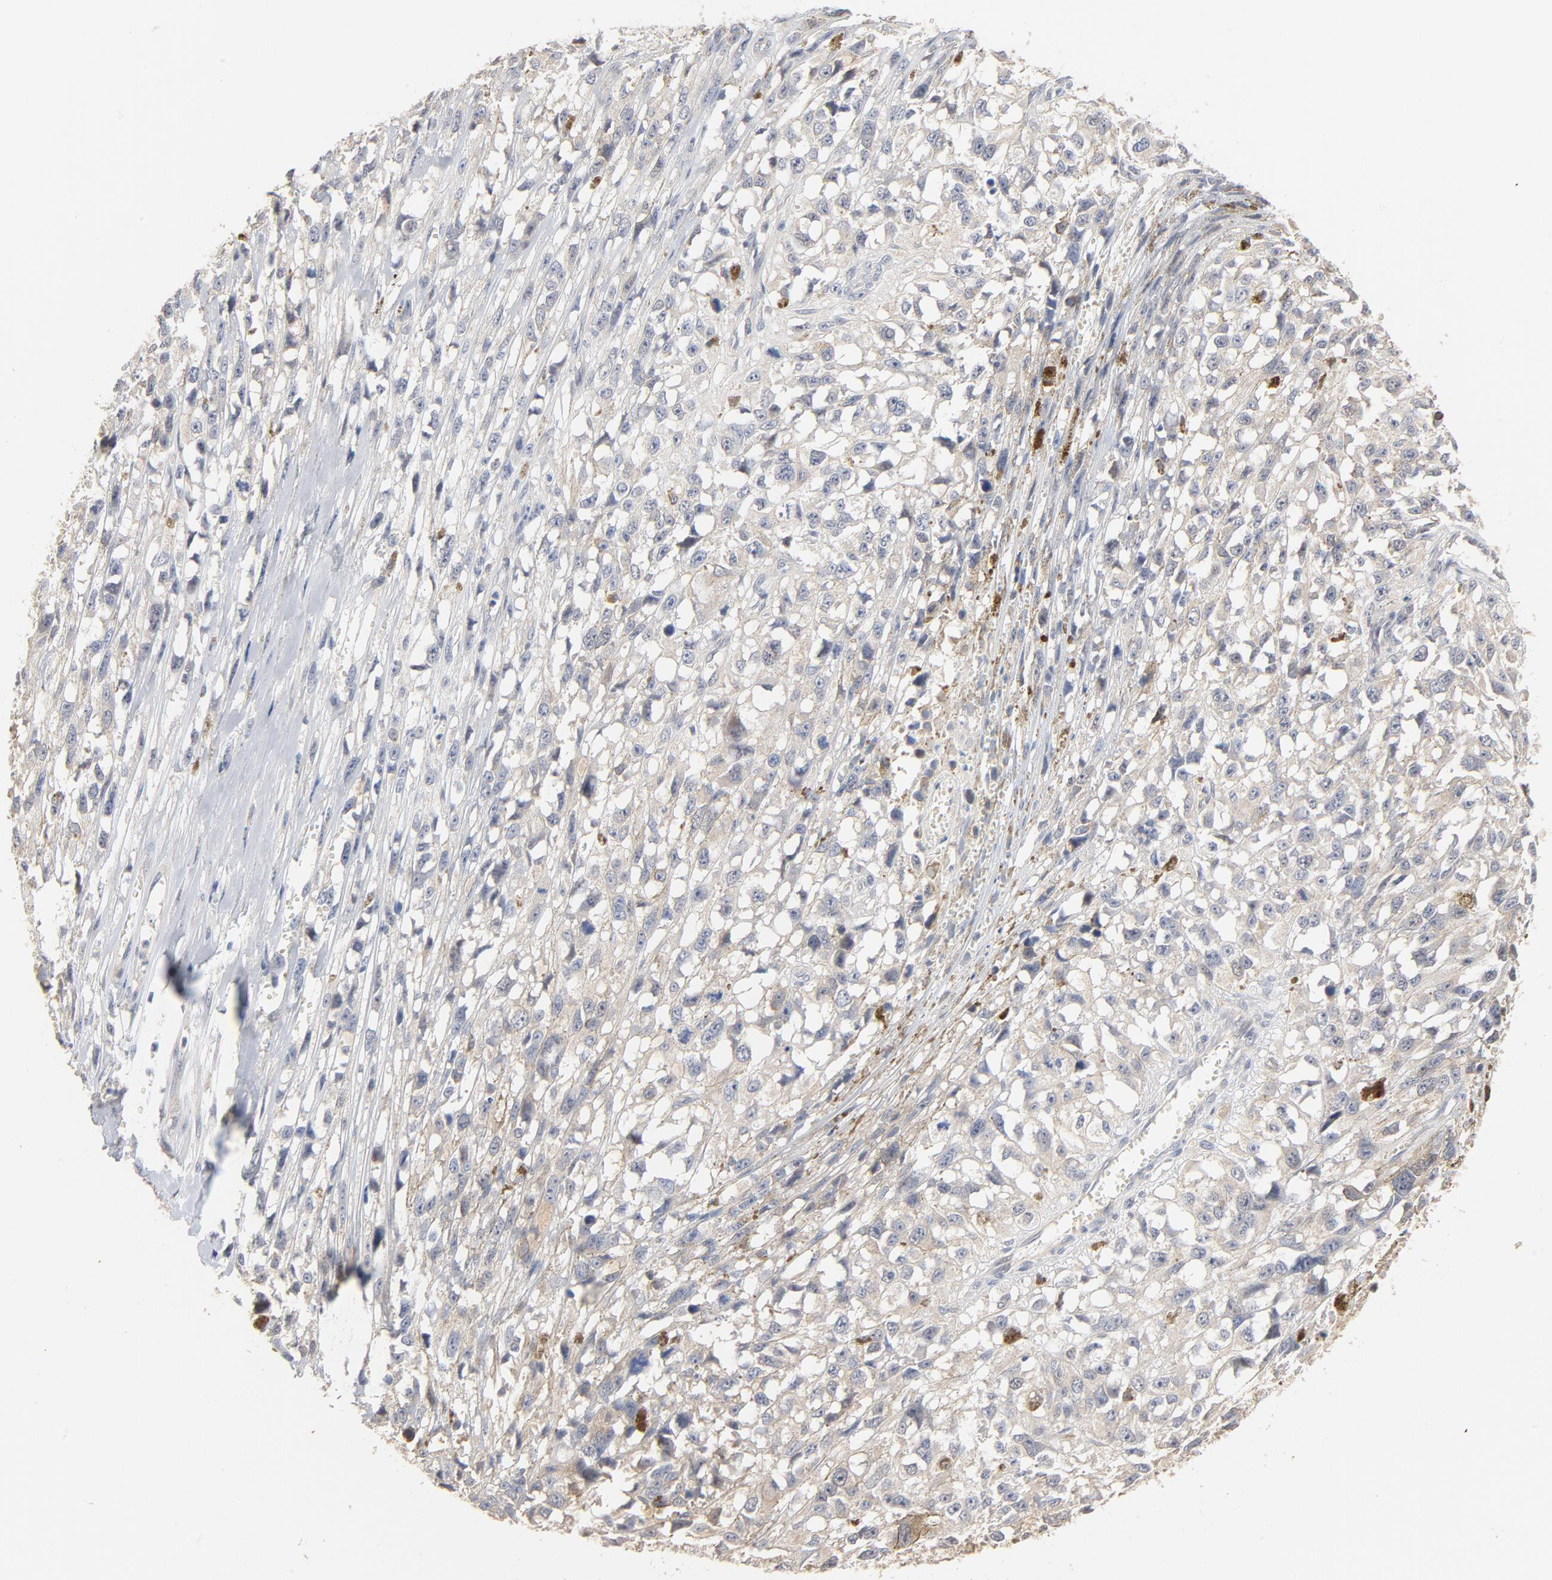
{"staining": {"intensity": "negative", "quantity": "none", "location": "none"}, "tissue": "melanoma", "cell_type": "Tumor cells", "image_type": "cancer", "snomed": [{"axis": "morphology", "description": "Malignant melanoma, Metastatic site"}, {"axis": "topography", "description": "Lymph node"}], "caption": "High power microscopy micrograph of an immunohistochemistry image of malignant melanoma (metastatic site), revealing no significant positivity in tumor cells.", "gene": "EPCAM", "patient": {"sex": "male", "age": 59}}